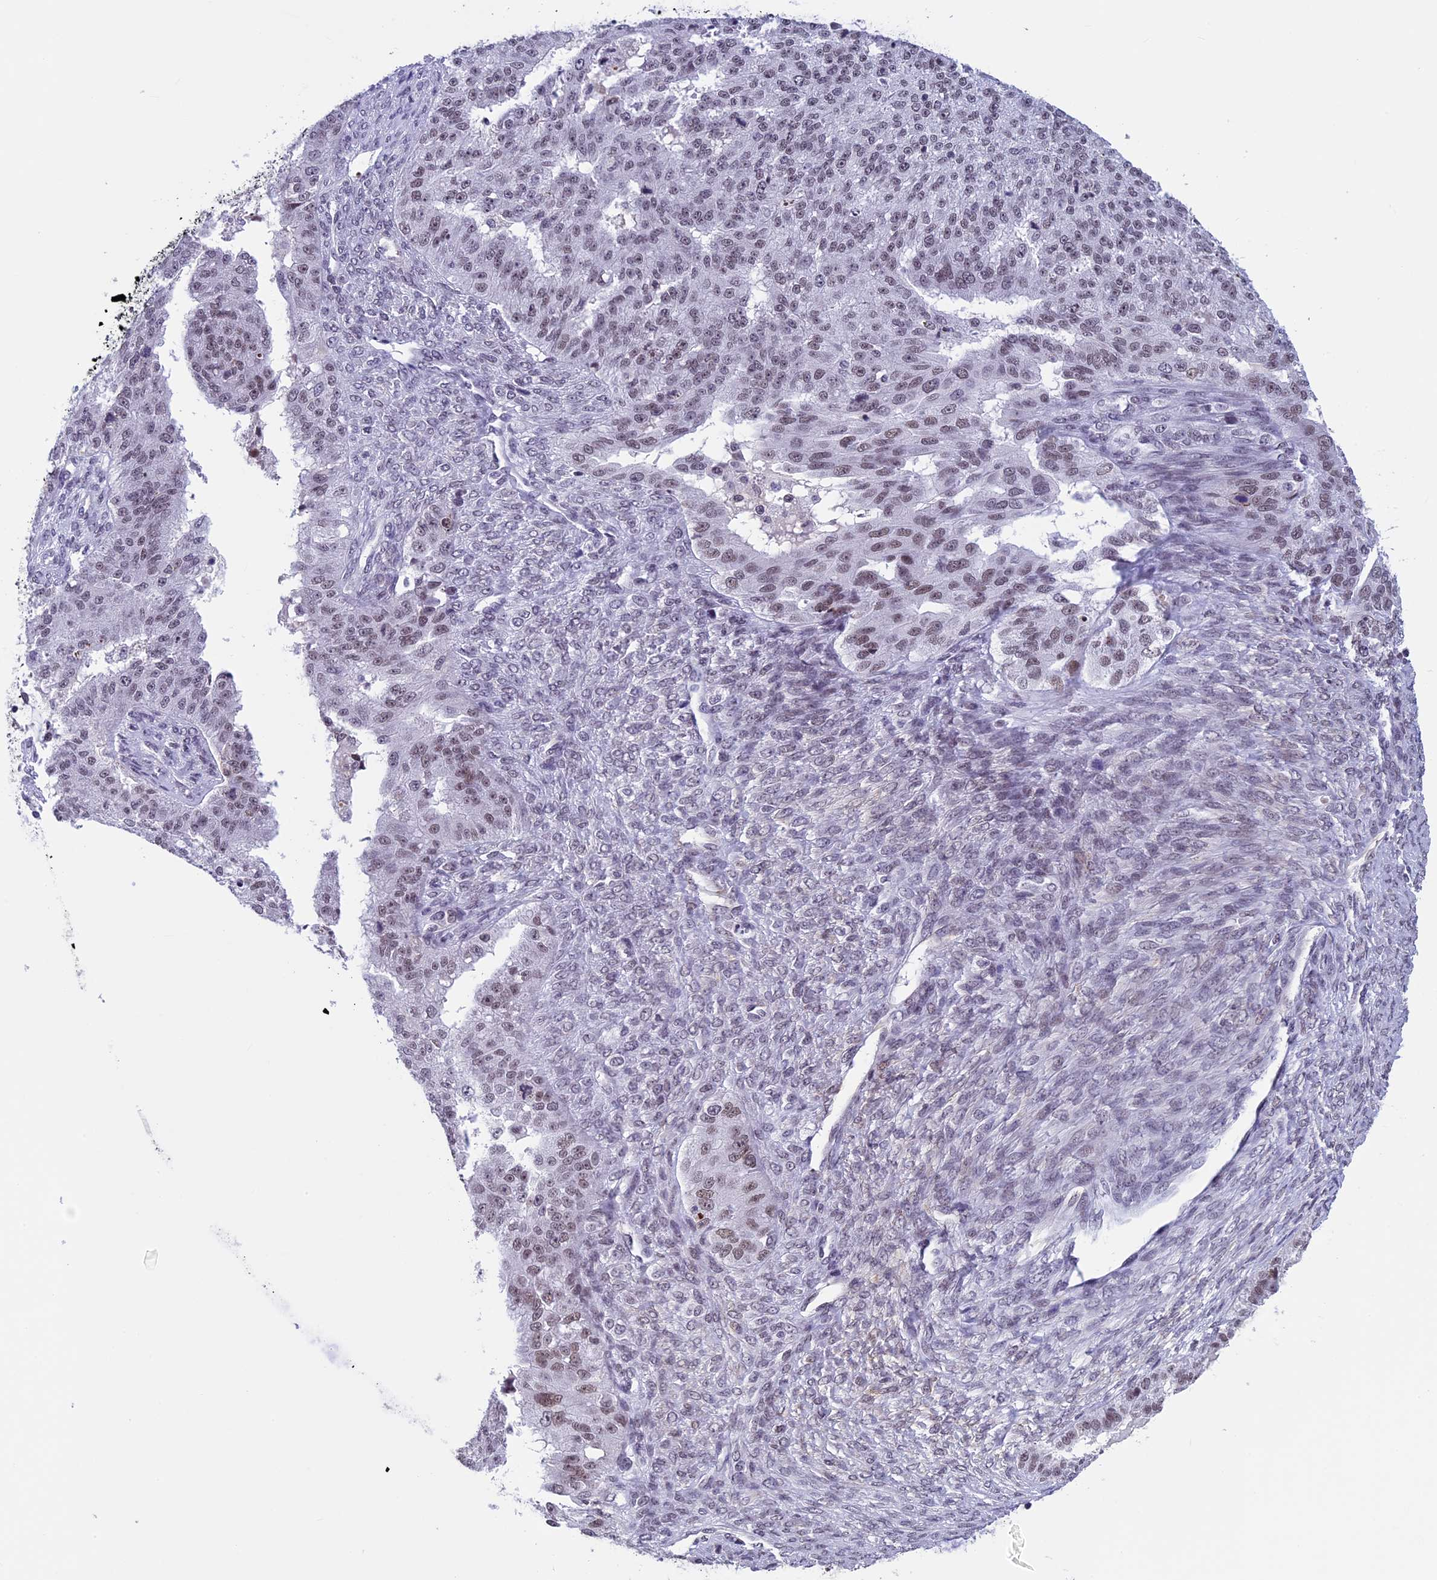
{"staining": {"intensity": "weak", "quantity": ">75%", "location": "nuclear"}, "tissue": "ovarian cancer", "cell_type": "Tumor cells", "image_type": "cancer", "snomed": [{"axis": "morphology", "description": "Cystadenocarcinoma, serous, NOS"}, {"axis": "topography", "description": "Ovary"}], "caption": "Ovarian cancer (serous cystadenocarcinoma) stained with a protein marker exhibits weak staining in tumor cells.", "gene": "NIPBL", "patient": {"sex": "female", "age": 58}}